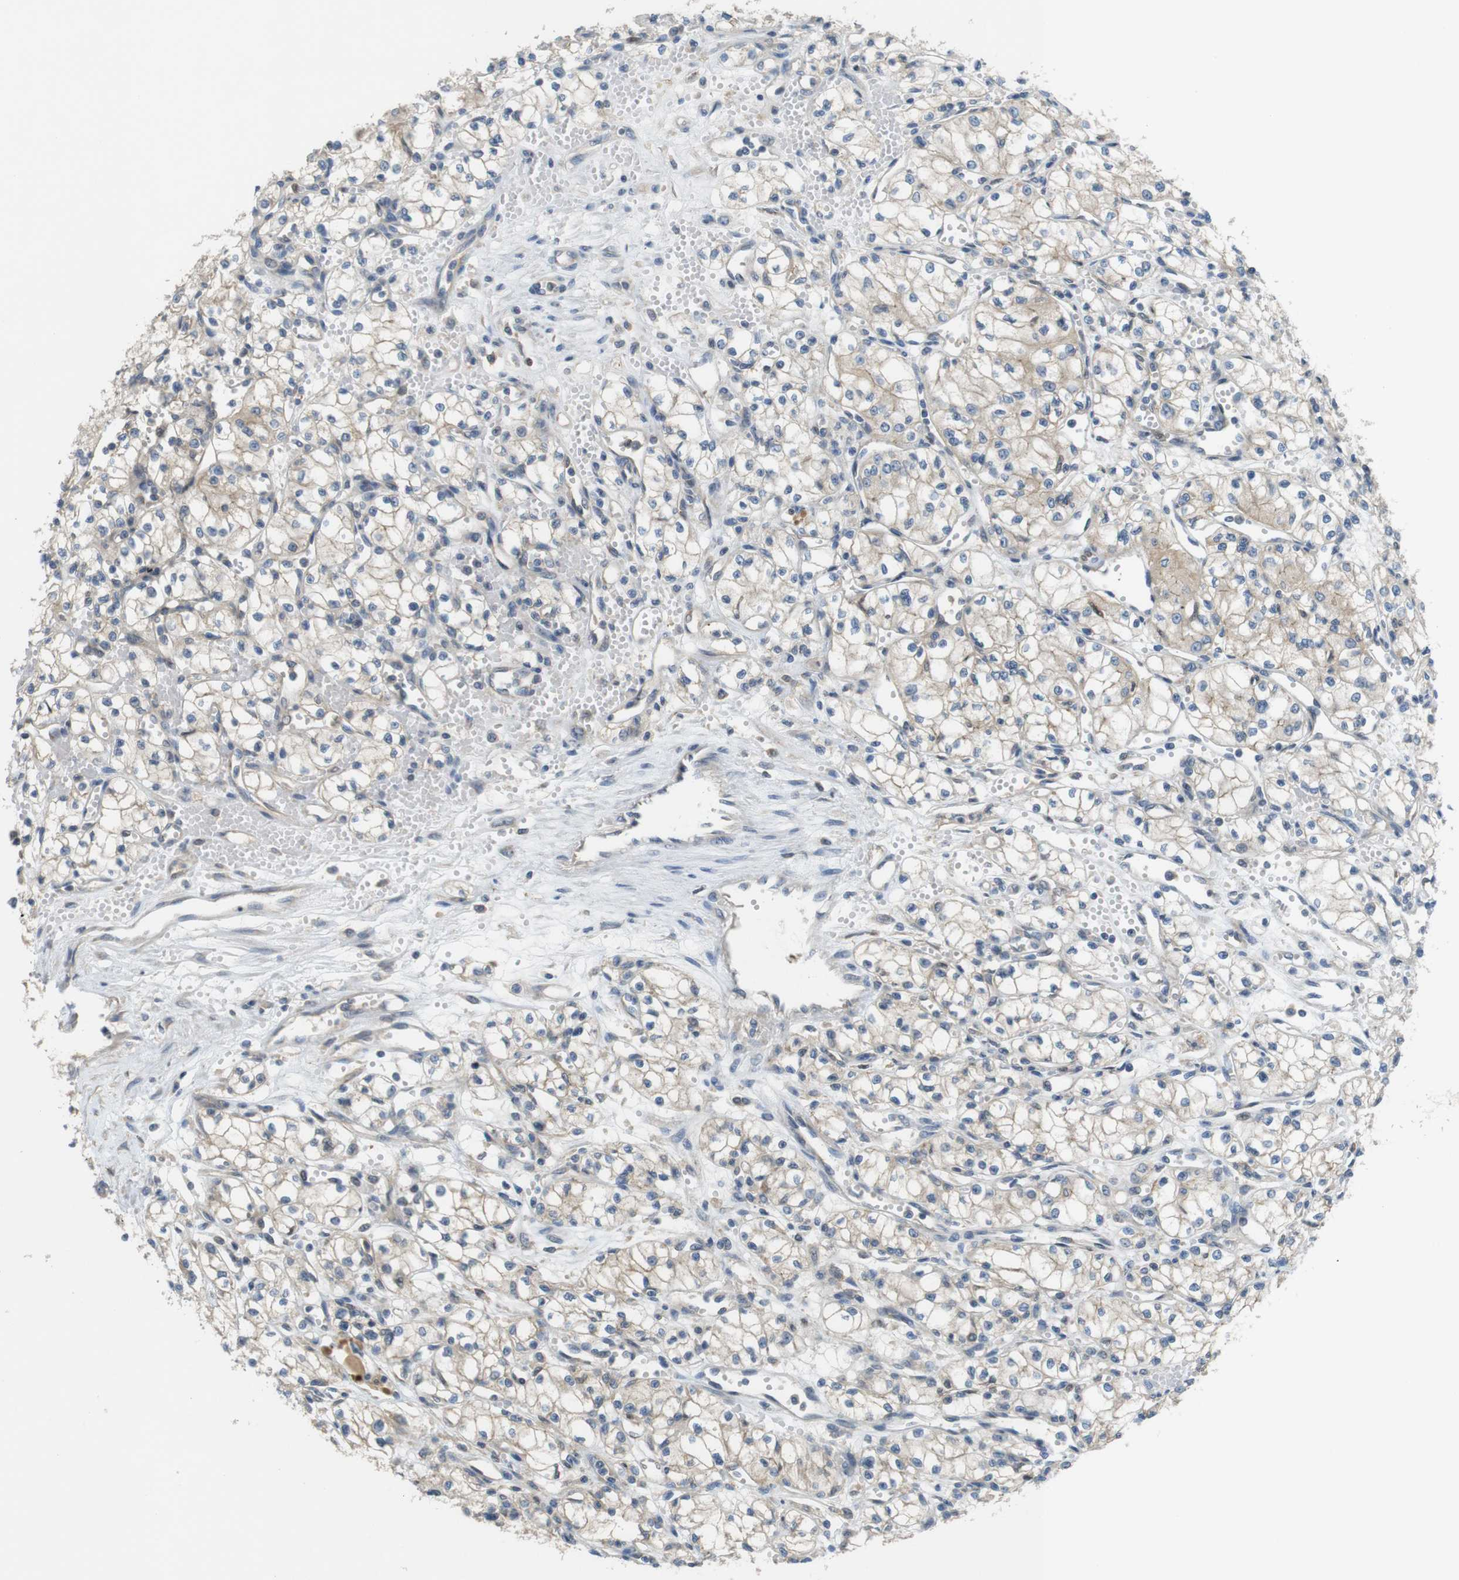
{"staining": {"intensity": "weak", "quantity": "25%-75%", "location": "cytoplasmic/membranous"}, "tissue": "renal cancer", "cell_type": "Tumor cells", "image_type": "cancer", "snomed": [{"axis": "morphology", "description": "Normal tissue, NOS"}, {"axis": "morphology", "description": "Adenocarcinoma, NOS"}, {"axis": "topography", "description": "Kidney"}], "caption": "Approximately 25%-75% of tumor cells in human renal adenocarcinoma display weak cytoplasmic/membranous protein positivity as visualized by brown immunohistochemical staining.", "gene": "PCDH10", "patient": {"sex": "male", "age": 59}}